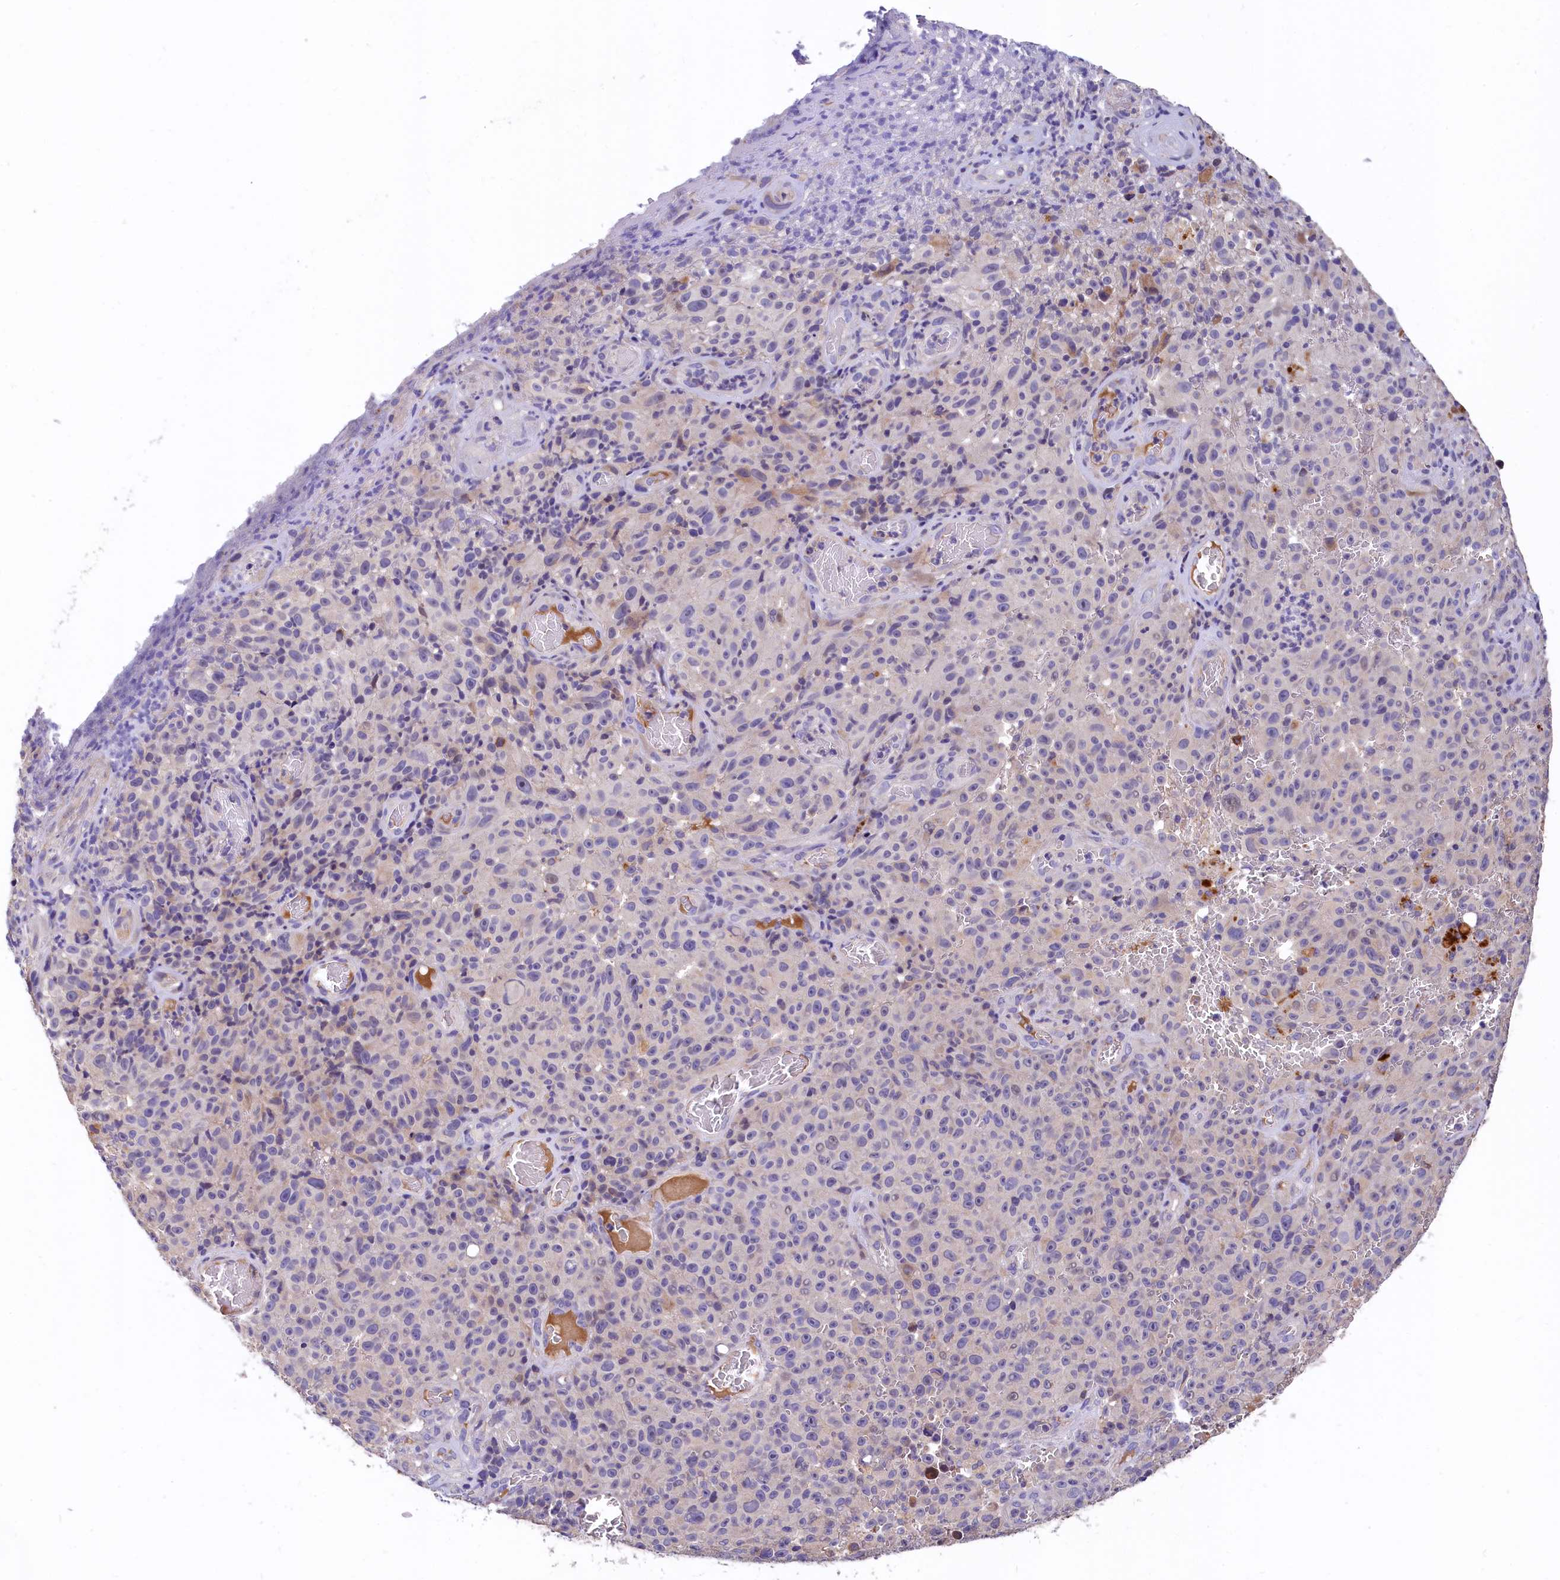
{"staining": {"intensity": "negative", "quantity": "none", "location": "none"}, "tissue": "melanoma", "cell_type": "Tumor cells", "image_type": "cancer", "snomed": [{"axis": "morphology", "description": "Malignant melanoma, NOS"}, {"axis": "topography", "description": "Skin"}], "caption": "Malignant melanoma was stained to show a protein in brown. There is no significant positivity in tumor cells.", "gene": "EPS8L2", "patient": {"sex": "female", "age": 82}}